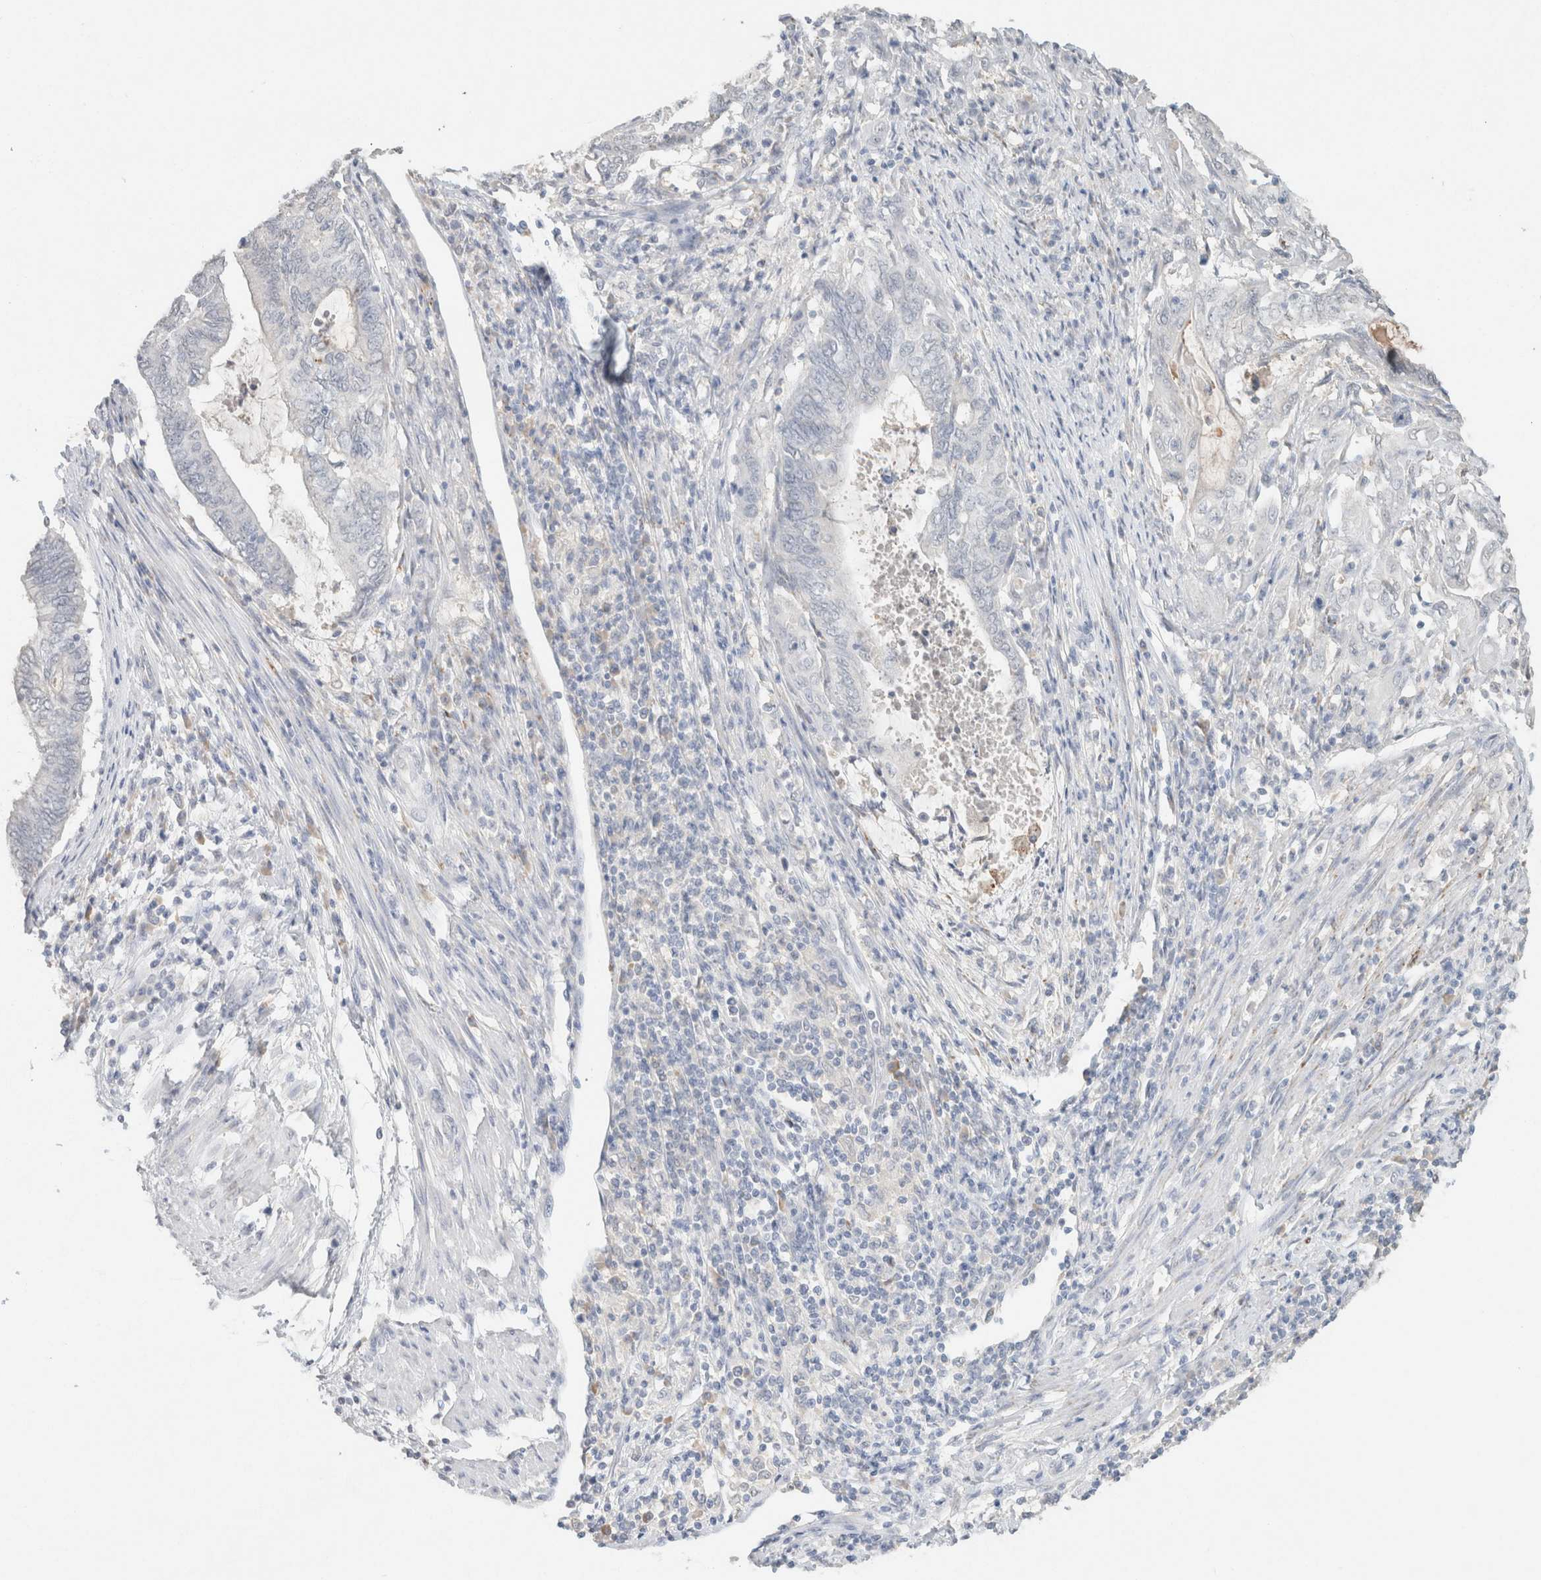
{"staining": {"intensity": "negative", "quantity": "none", "location": "none"}, "tissue": "endometrial cancer", "cell_type": "Tumor cells", "image_type": "cancer", "snomed": [{"axis": "morphology", "description": "Adenocarcinoma, NOS"}, {"axis": "topography", "description": "Uterus"}, {"axis": "topography", "description": "Endometrium"}], "caption": "High power microscopy photomicrograph of an immunohistochemistry (IHC) histopathology image of endometrial cancer (adenocarcinoma), revealing no significant positivity in tumor cells.", "gene": "CPA1", "patient": {"sex": "female", "age": 70}}